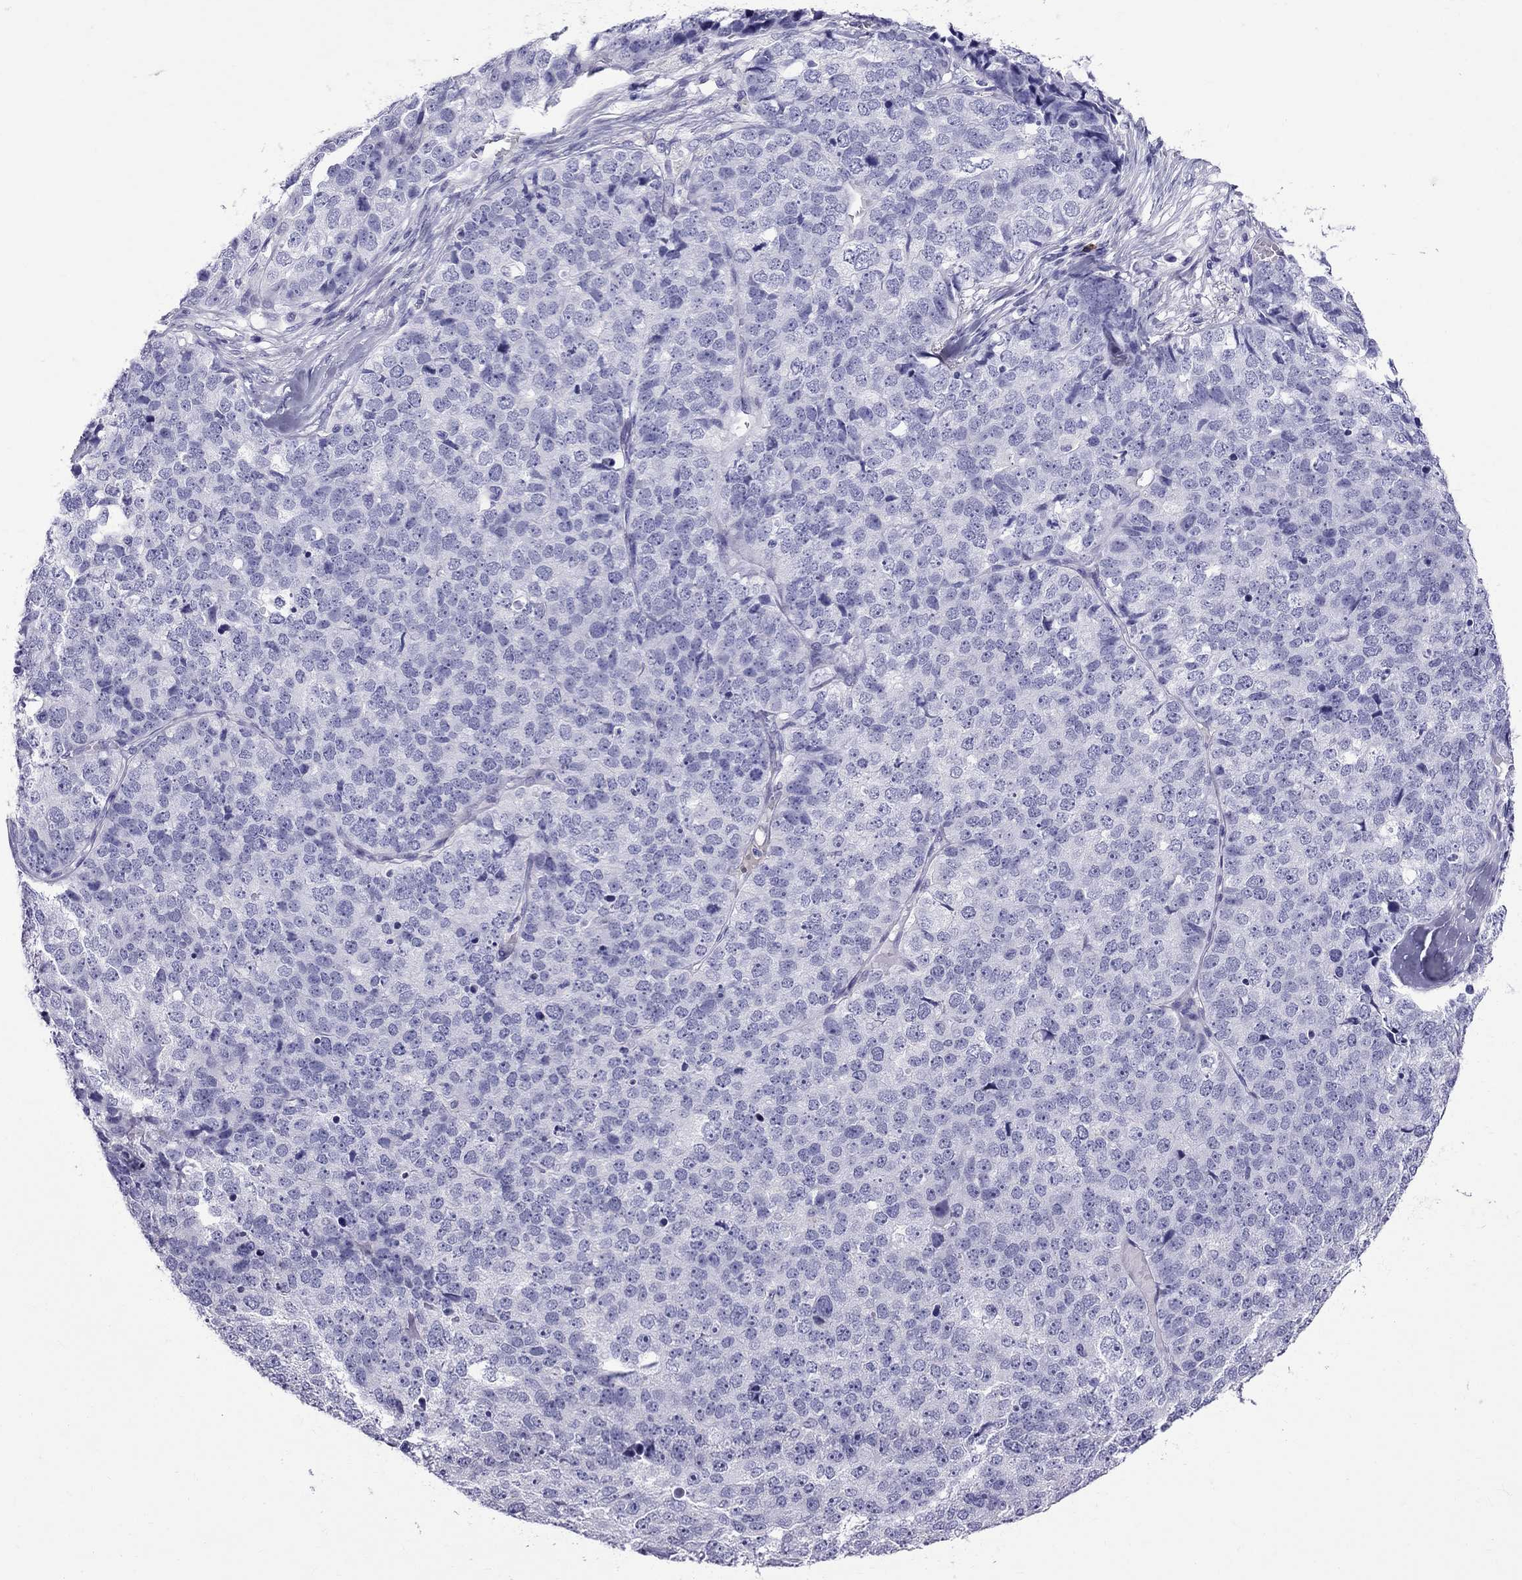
{"staining": {"intensity": "negative", "quantity": "none", "location": "none"}, "tissue": "stomach cancer", "cell_type": "Tumor cells", "image_type": "cancer", "snomed": [{"axis": "morphology", "description": "Adenocarcinoma, NOS"}, {"axis": "topography", "description": "Stomach"}], "caption": "DAB (3,3'-diaminobenzidine) immunohistochemical staining of adenocarcinoma (stomach) demonstrates no significant expression in tumor cells.", "gene": "SCART1", "patient": {"sex": "male", "age": 69}}